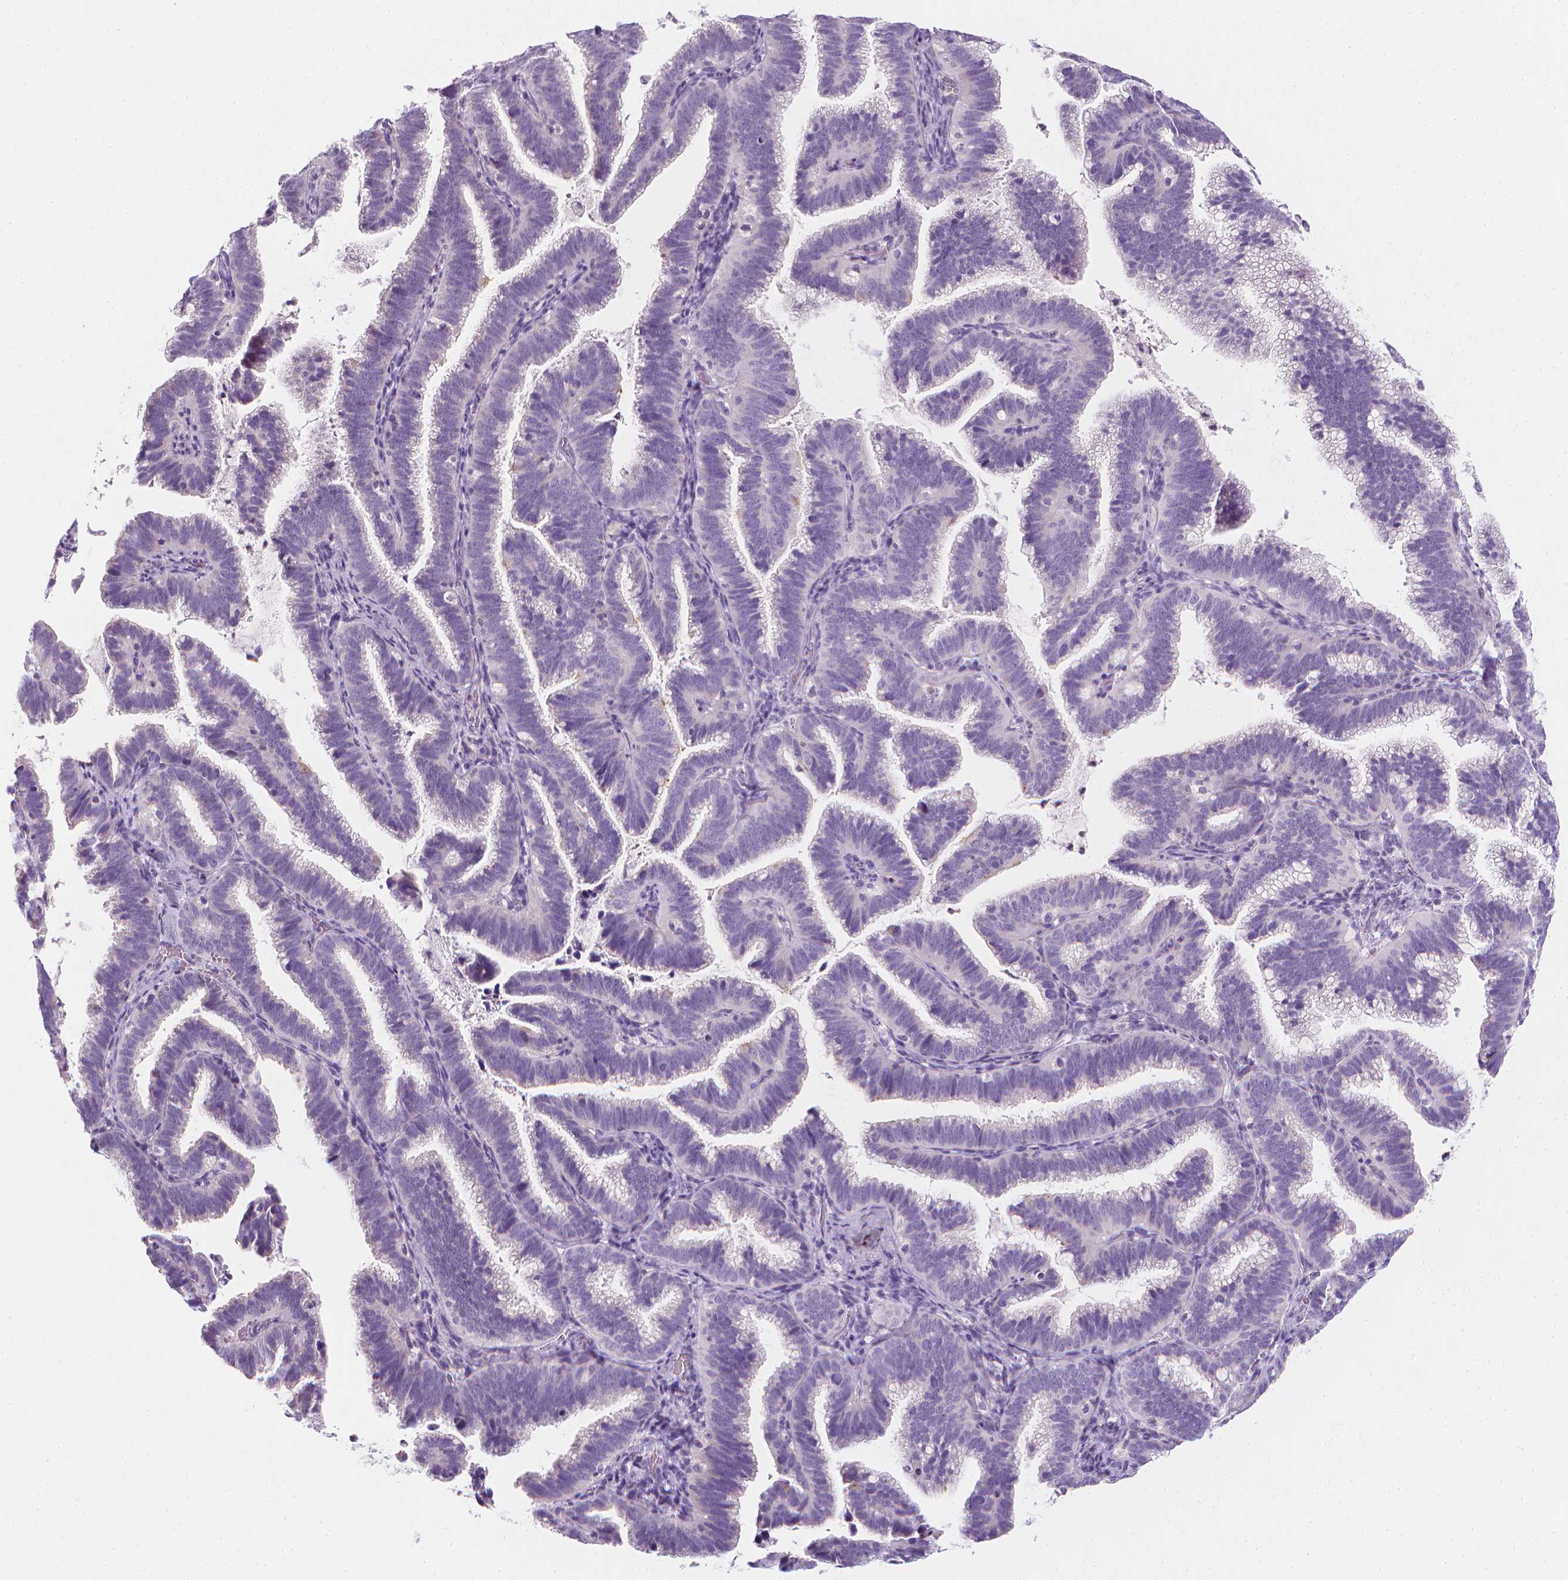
{"staining": {"intensity": "negative", "quantity": "none", "location": "none"}, "tissue": "cervical cancer", "cell_type": "Tumor cells", "image_type": "cancer", "snomed": [{"axis": "morphology", "description": "Adenocarcinoma, NOS"}, {"axis": "topography", "description": "Cervix"}], "caption": "Human cervical cancer (adenocarcinoma) stained for a protein using immunohistochemistry demonstrates no expression in tumor cells.", "gene": "DCAF8L1", "patient": {"sex": "female", "age": 61}}